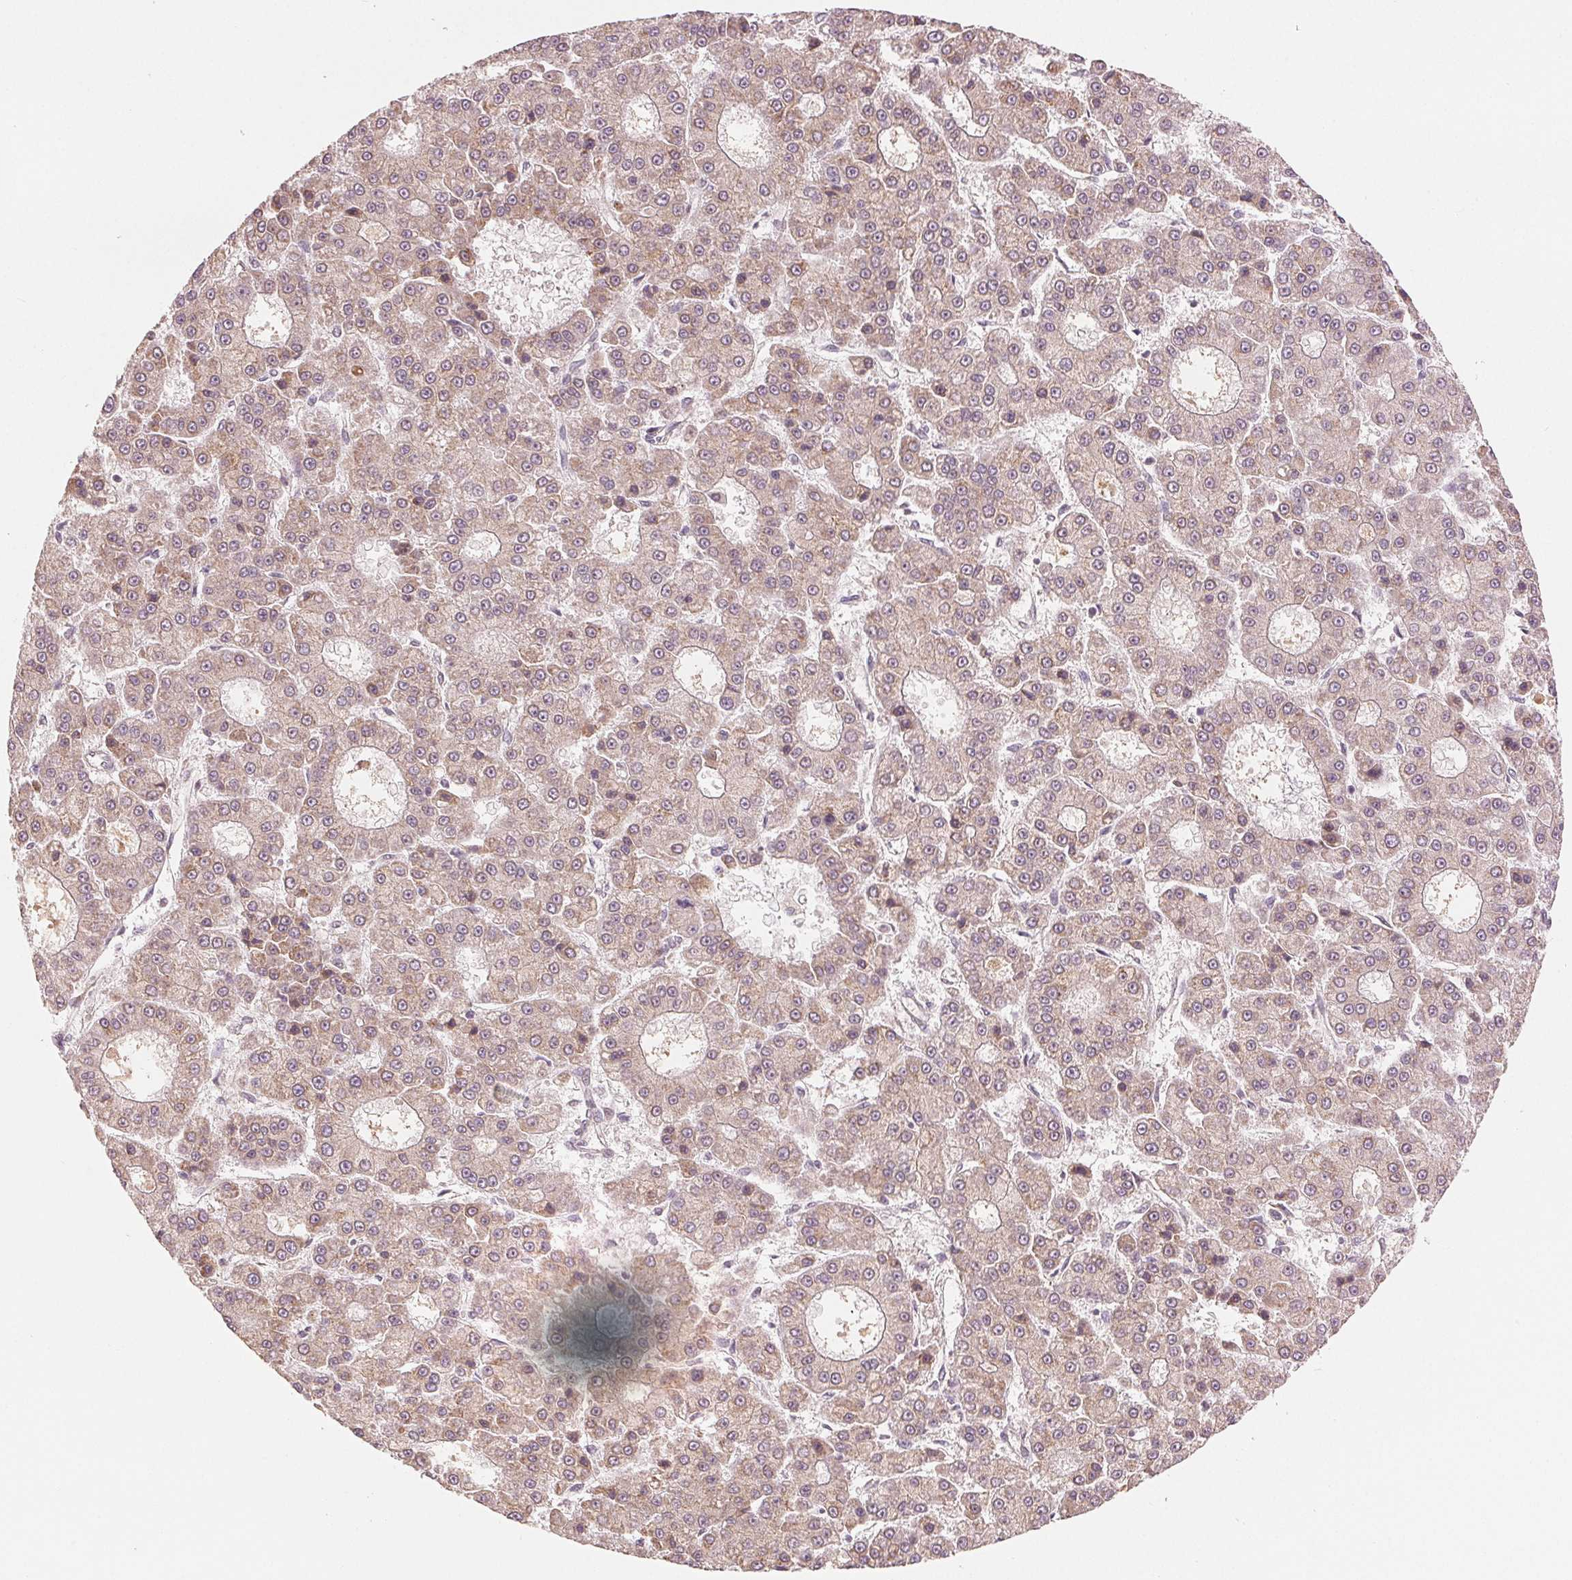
{"staining": {"intensity": "weak", "quantity": ">75%", "location": "cytoplasmic/membranous"}, "tissue": "liver cancer", "cell_type": "Tumor cells", "image_type": "cancer", "snomed": [{"axis": "morphology", "description": "Carcinoma, Hepatocellular, NOS"}, {"axis": "topography", "description": "Liver"}], "caption": "Human liver cancer stained with a brown dye demonstrates weak cytoplasmic/membranous positive expression in about >75% of tumor cells.", "gene": "SLC20A1", "patient": {"sex": "male", "age": 70}}